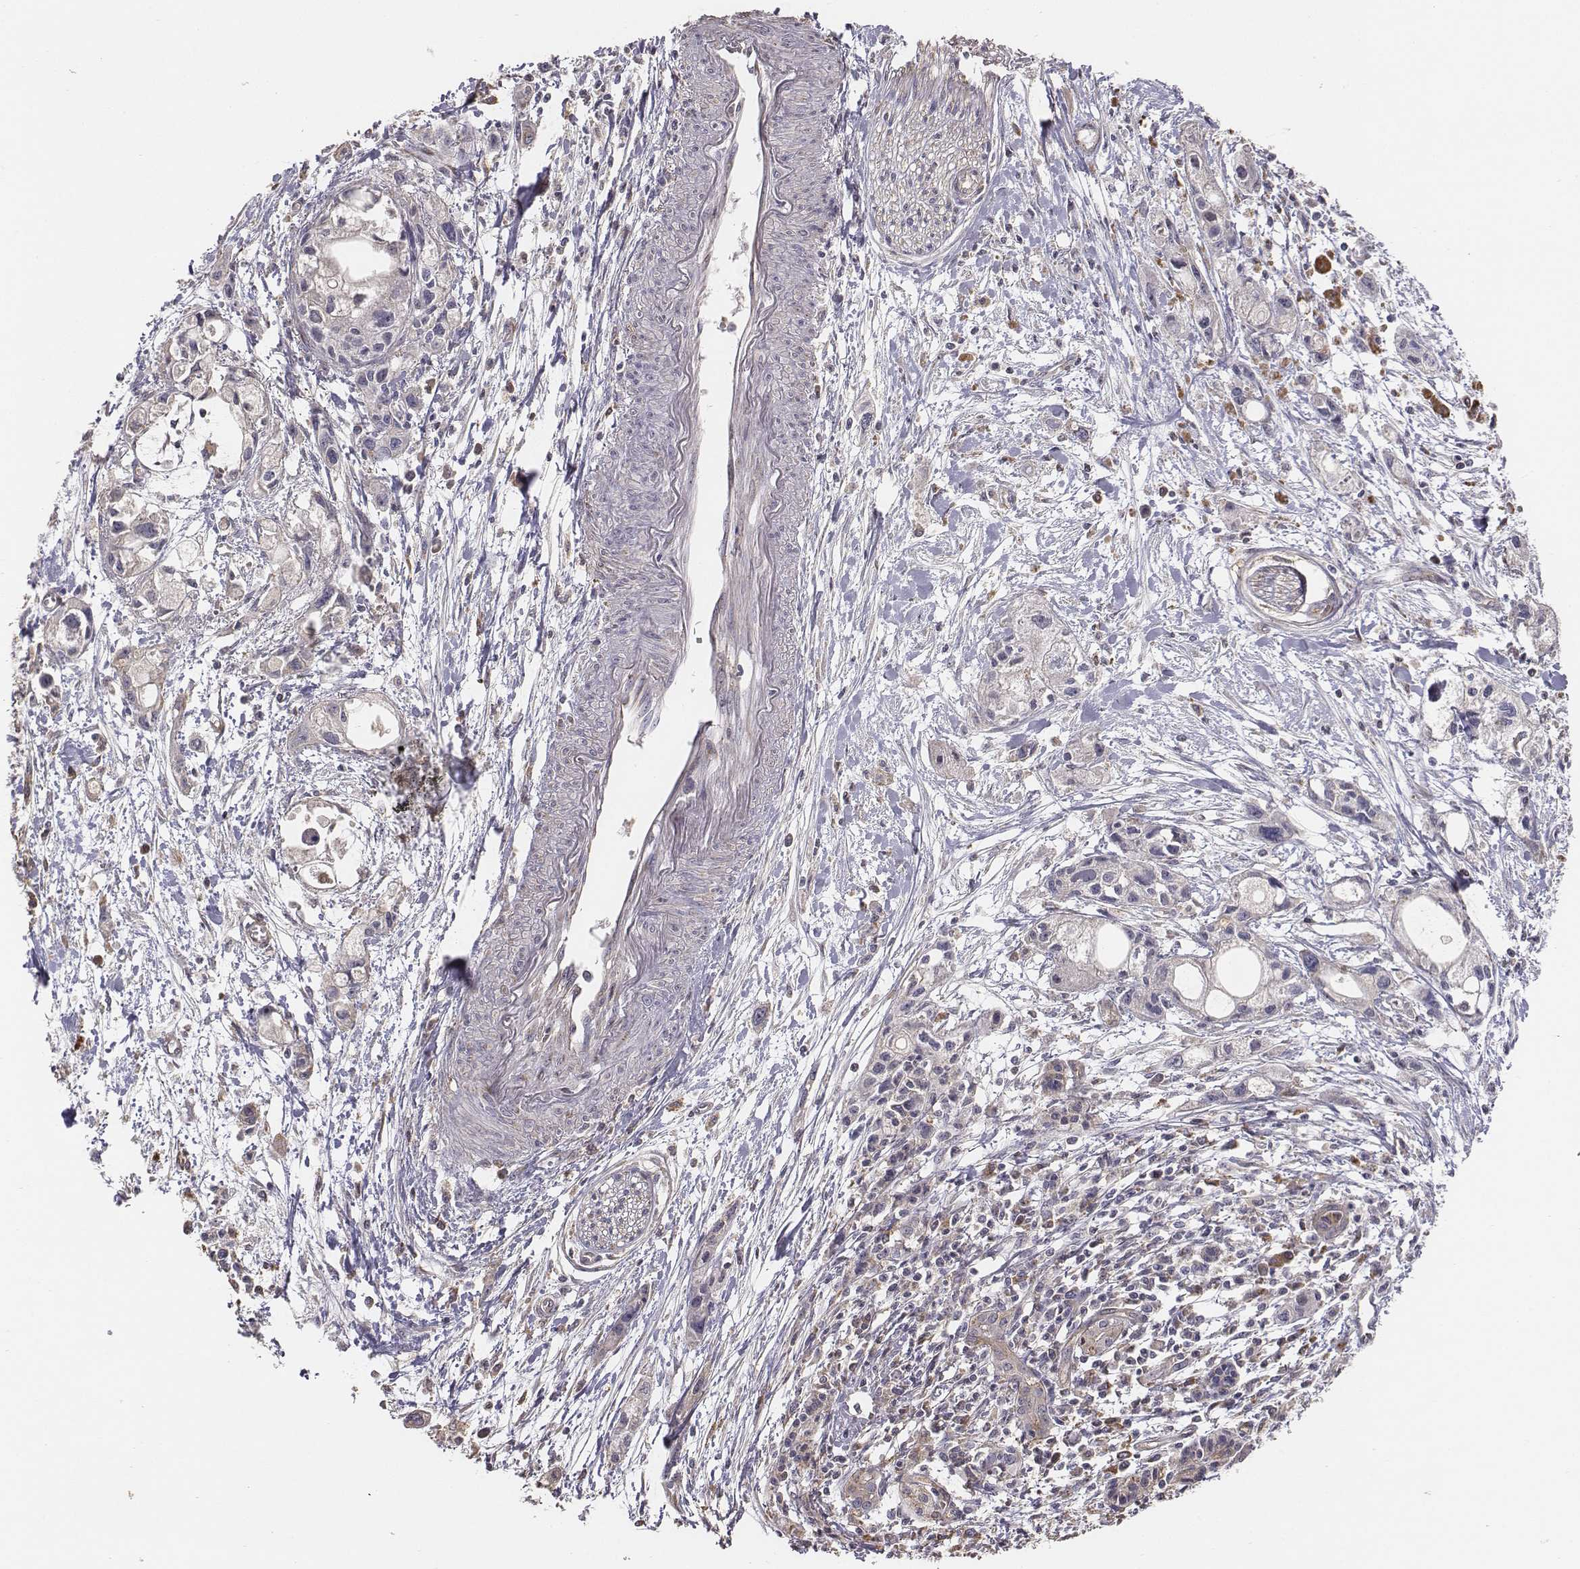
{"staining": {"intensity": "negative", "quantity": "none", "location": "none"}, "tissue": "pancreatic cancer", "cell_type": "Tumor cells", "image_type": "cancer", "snomed": [{"axis": "morphology", "description": "Adenocarcinoma, NOS"}, {"axis": "topography", "description": "Pancreas"}], "caption": "Immunohistochemistry of pancreatic cancer (adenocarcinoma) exhibits no positivity in tumor cells.", "gene": "AP1B1", "patient": {"sex": "female", "age": 61}}